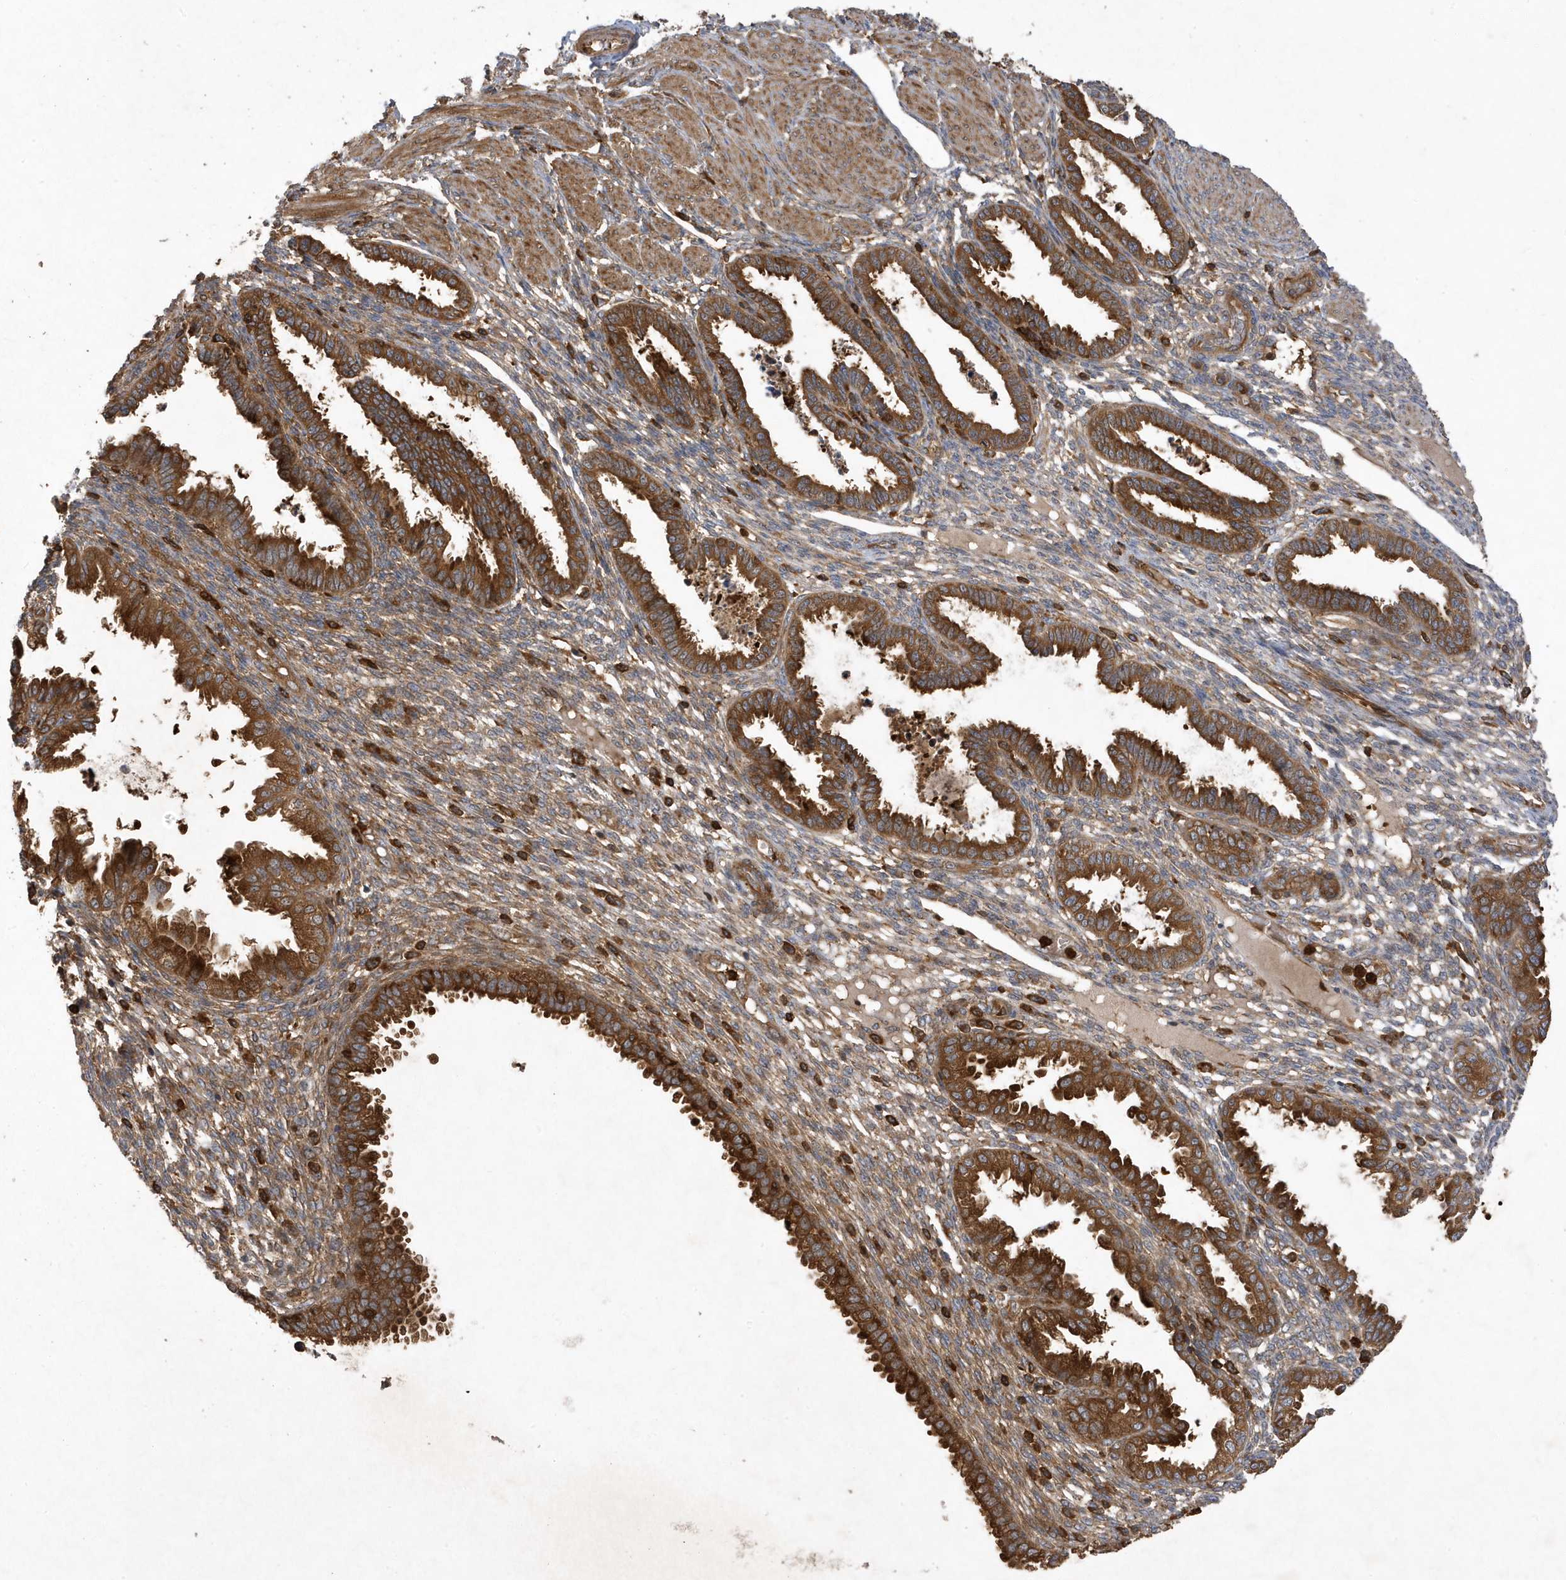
{"staining": {"intensity": "moderate", "quantity": "25%-75%", "location": "cytoplasmic/membranous"}, "tissue": "endometrium", "cell_type": "Cells in endometrial stroma", "image_type": "normal", "snomed": [{"axis": "morphology", "description": "Normal tissue, NOS"}, {"axis": "topography", "description": "Endometrium"}], "caption": "DAB (3,3'-diaminobenzidine) immunohistochemical staining of normal endometrium reveals moderate cytoplasmic/membranous protein expression in approximately 25%-75% of cells in endometrial stroma.", "gene": "LAPTM4A", "patient": {"sex": "female", "age": 33}}